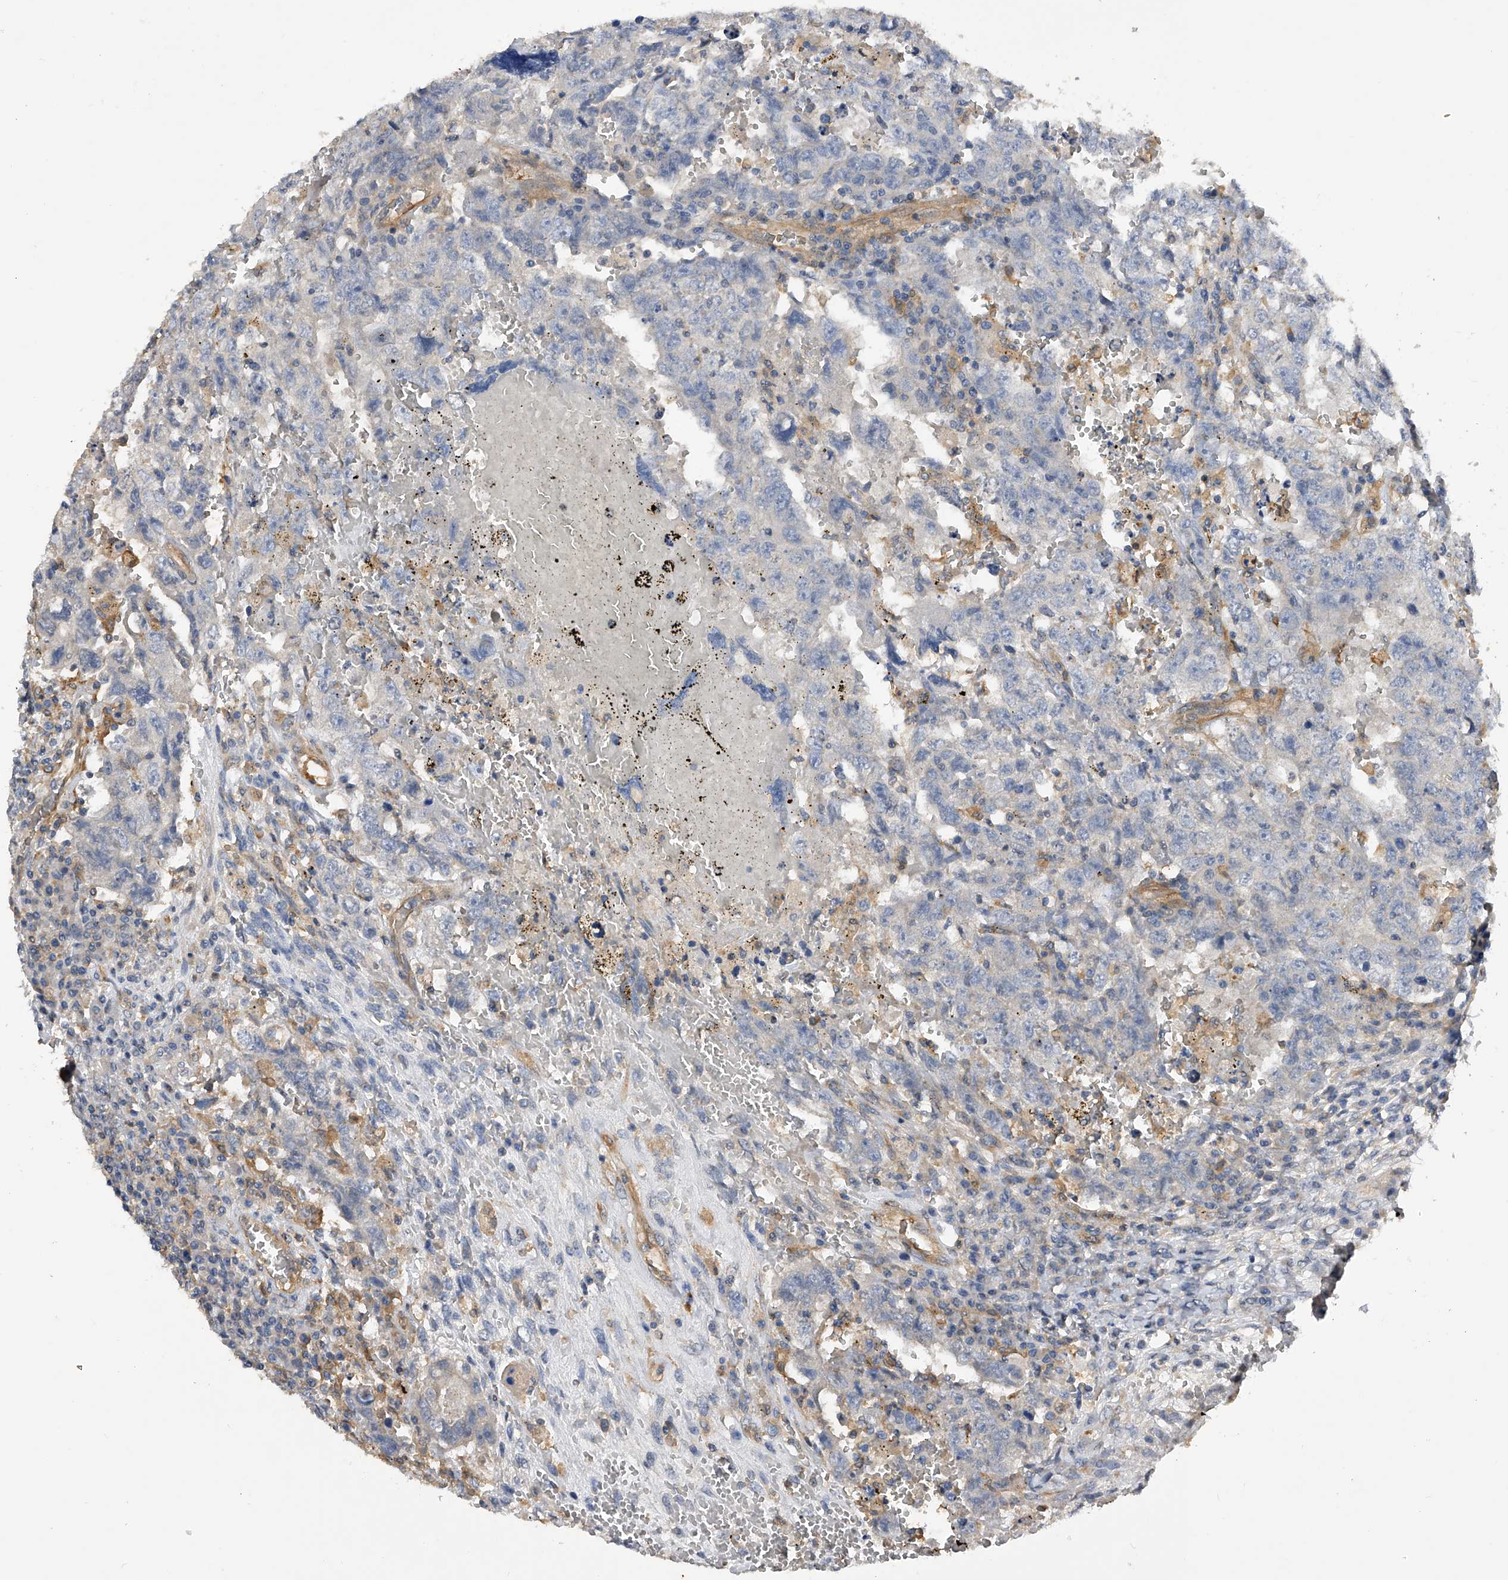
{"staining": {"intensity": "negative", "quantity": "none", "location": "none"}, "tissue": "testis cancer", "cell_type": "Tumor cells", "image_type": "cancer", "snomed": [{"axis": "morphology", "description": "Carcinoma, Embryonal, NOS"}, {"axis": "topography", "description": "Testis"}], "caption": "Micrograph shows no protein staining in tumor cells of testis embryonal carcinoma tissue.", "gene": "PTPRA", "patient": {"sex": "male", "age": 26}}